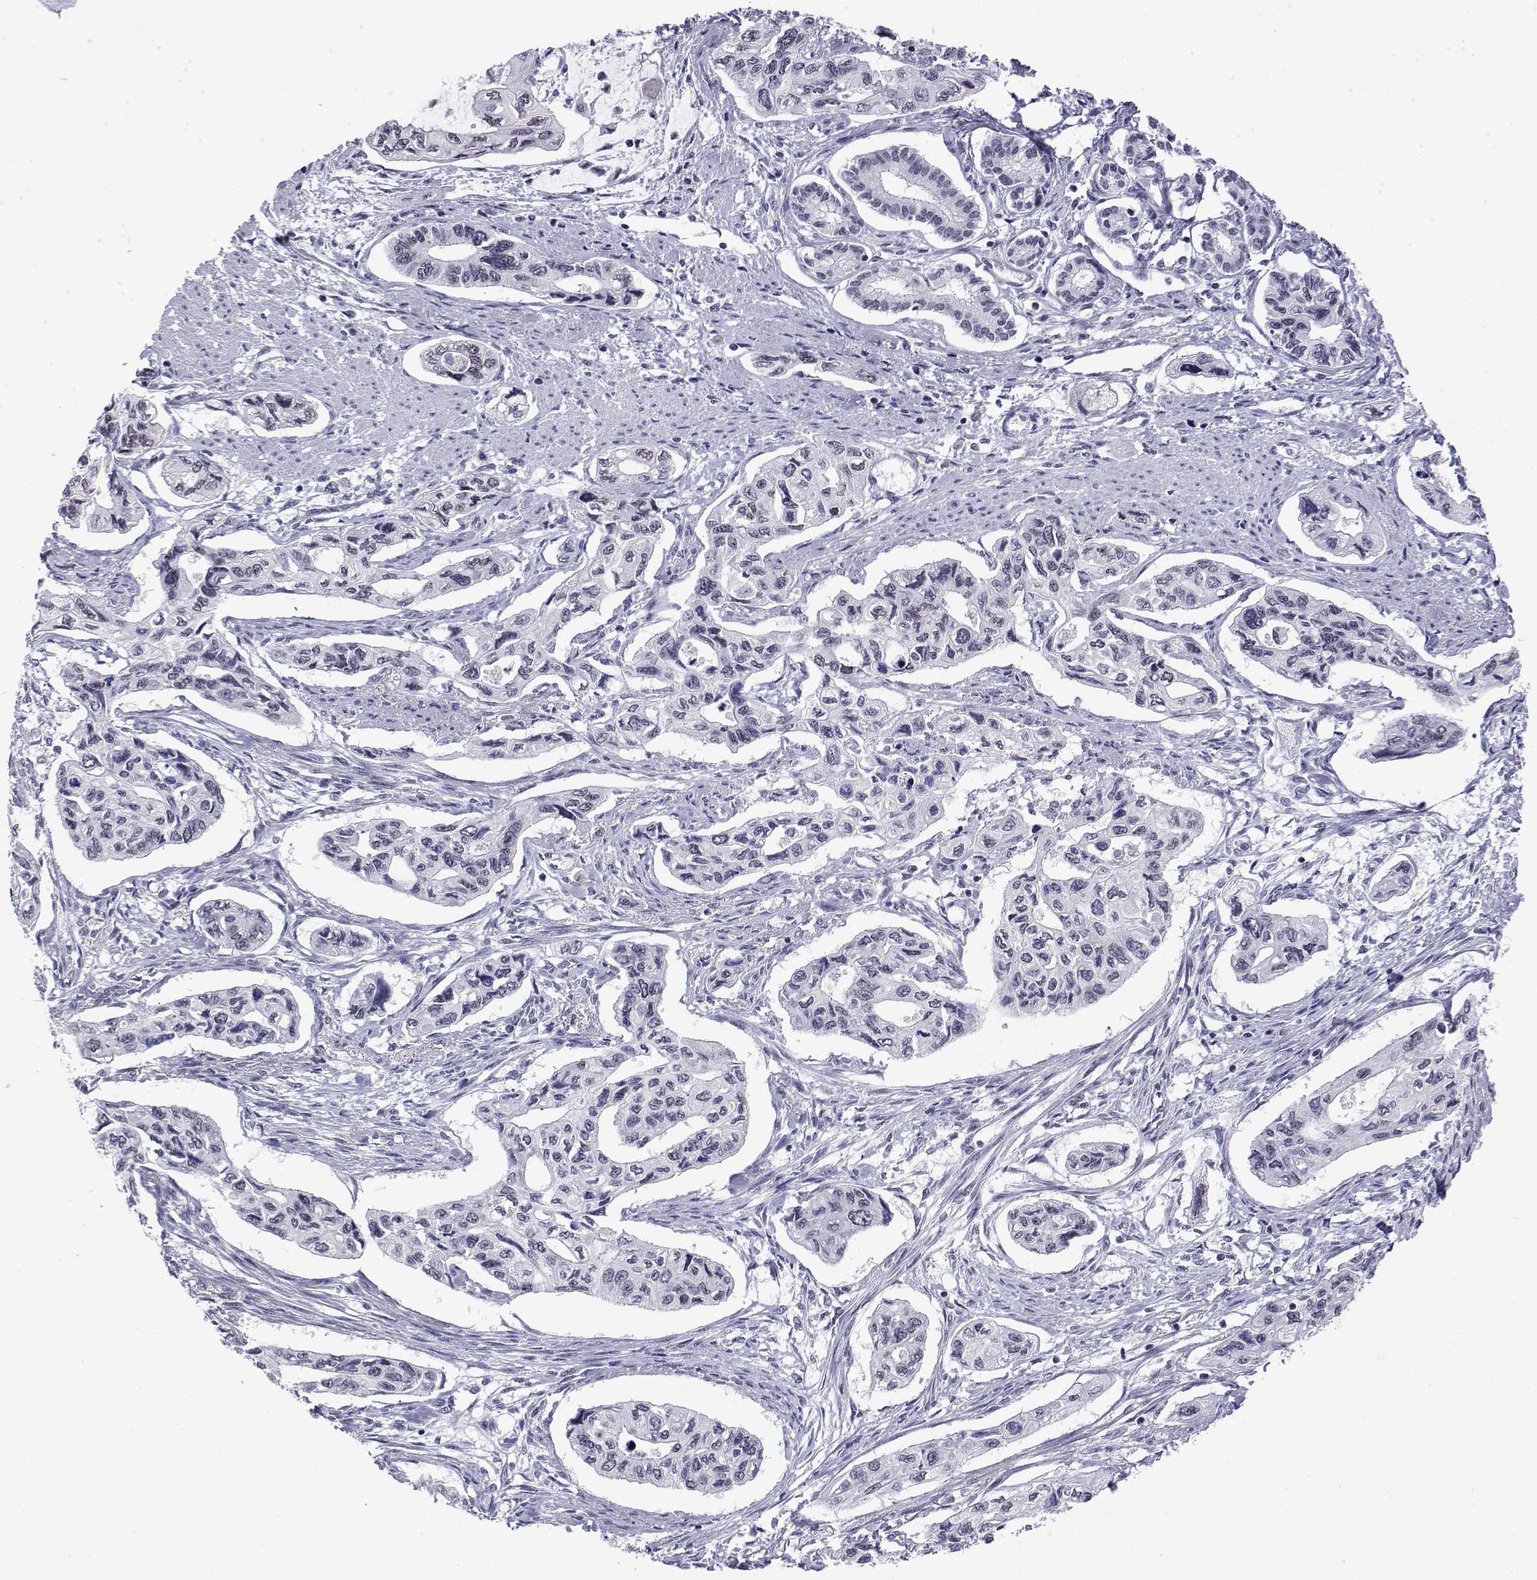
{"staining": {"intensity": "negative", "quantity": "none", "location": "none"}, "tissue": "pancreatic cancer", "cell_type": "Tumor cells", "image_type": "cancer", "snomed": [{"axis": "morphology", "description": "Adenocarcinoma, NOS"}, {"axis": "topography", "description": "Pancreas"}], "caption": "Micrograph shows no protein staining in tumor cells of pancreatic adenocarcinoma tissue. Nuclei are stained in blue.", "gene": "POLDIP3", "patient": {"sex": "female", "age": 76}}